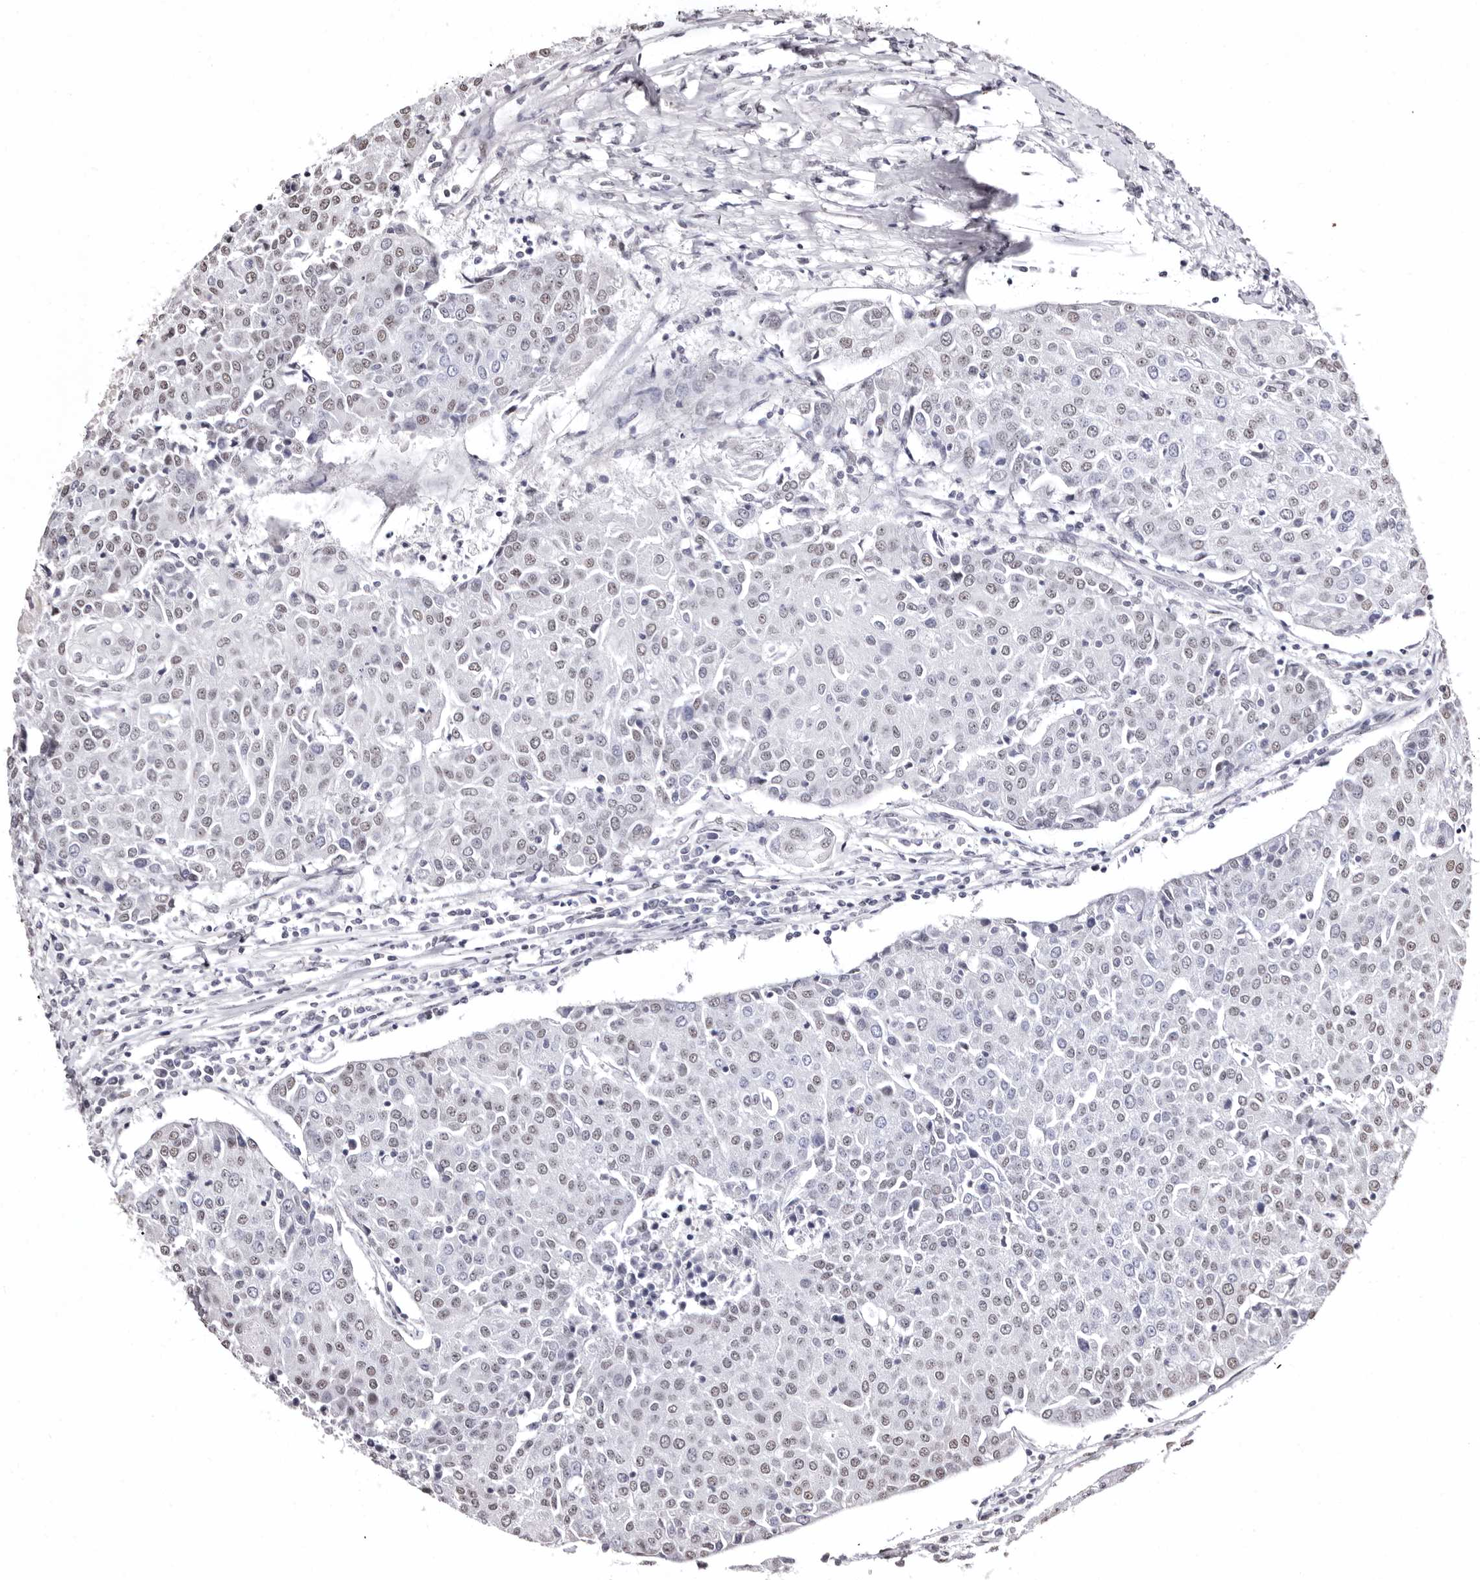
{"staining": {"intensity": "weak", "quantity": "25%-75%", "location": "nuclear"}, "tissue": "urothelial cancer", "cell_type": "Tumor cells", "image_type": "cancer", "snomed": [{"axis": "morphology", "description": "Urothelial carcinoma, High grade"}, {"axis": "topography", "description": "Urinary bladder"}], "caption": "Human urothelial cancer stained with a protein marker displays weak staining in tumor cells.", "gene": "ANAPC11", "patient": {"sex": "female", "age": 85}}